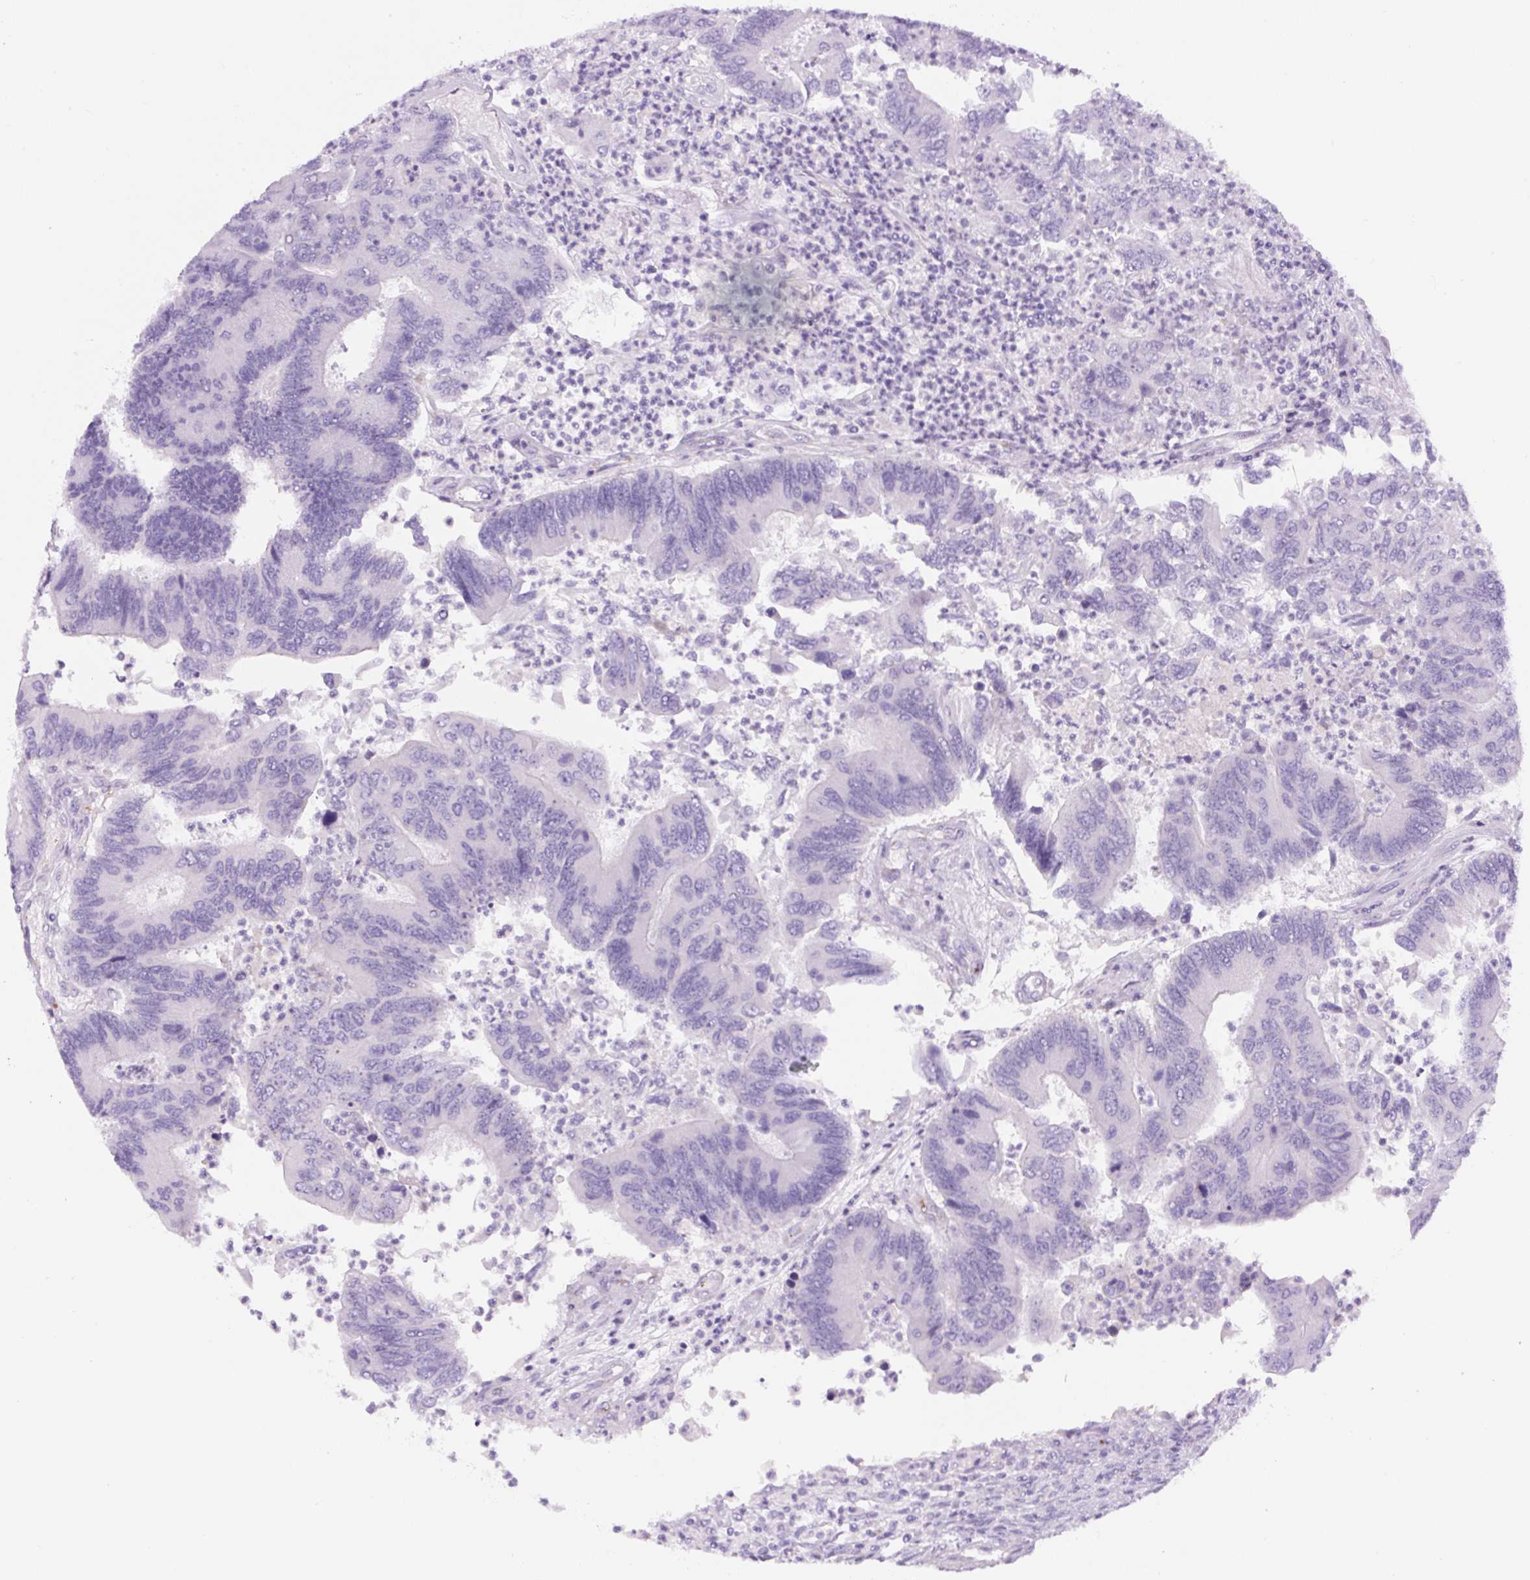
{"staining": {"intensity": "negative", "quantity": "none", "location": "none"}, "tissue": "colorectal cancer", "cell_type": "Tumor cells", "image_type": "cancer", "snomed": [{"axis": "morphology", "description": "Adenocarcinoma, NOS"}, {"axis": "topography", "description": "Colon"}], "caption": "This is a image of immunohistochemistry staining of colorectal cancer (adenocarcinoma), which shows no positivity in tumor cells.", "gene": "RSPO4", "patient": {"sex": "female", "age": 67}}